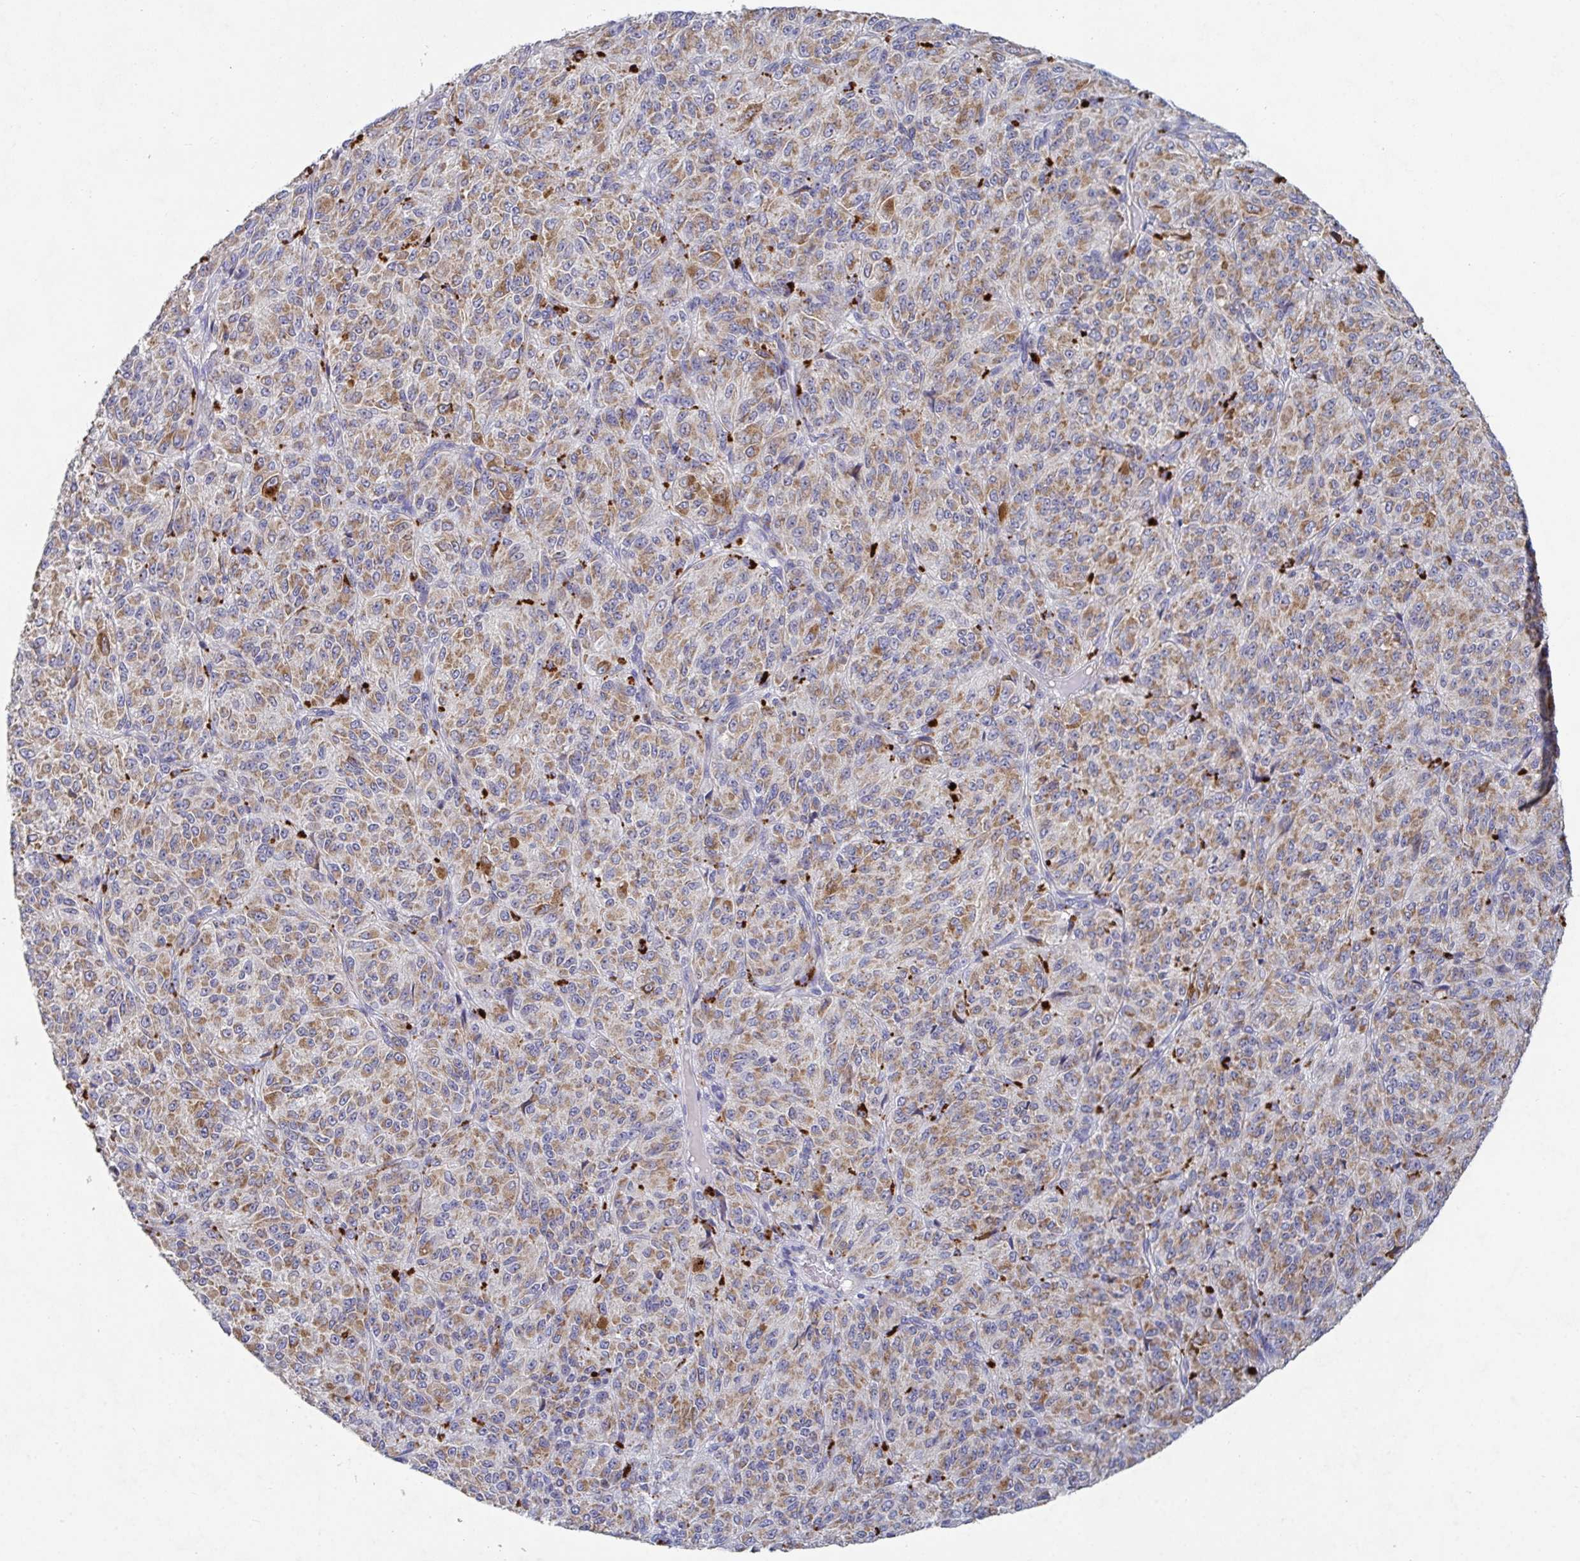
{"staining": {"intensity": "moderate", "quantity": ">75%", "location": "cytoplasmic/membranous"}, "tissue": "melanoma", "cell_type": "Tumor cells", "image_type": "cancer", "snomed": [{"axis": "morphology", "description": "Malignant melanoma, Metastatic site"}, {"axis": "topography", "description": "Brain"}], "caption": "Protein analysis of malignant melanoma (metastatic site) tissue shows moderate cytoplasmic/membranous staining in about >75% of tumor cells.", "gene": "GALNT13", "patient": {"sex": "female", "age": 56}}